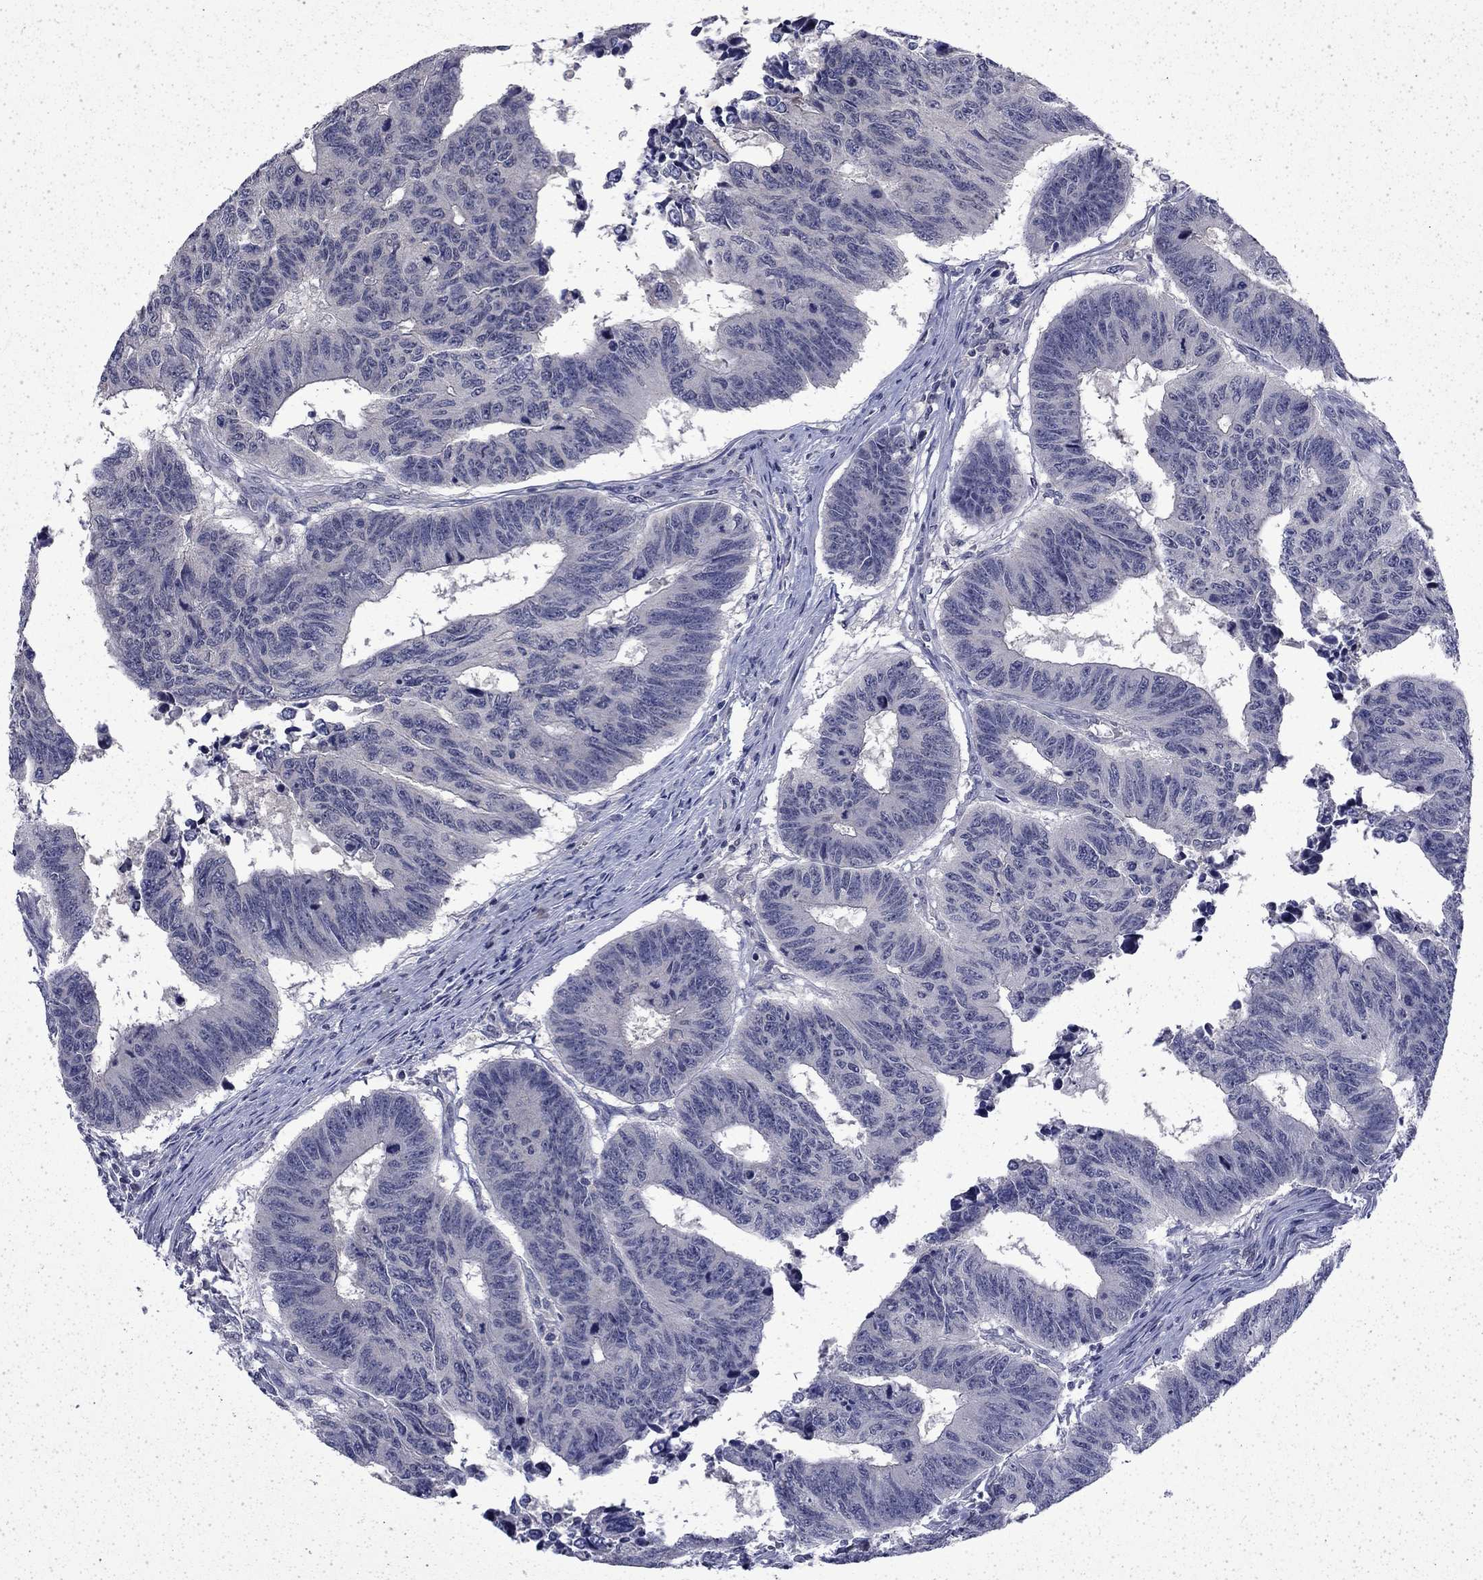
{"staining": {"intensity": "negative", "quantity": "none", "location": "none"}, "tissue": "colorectal cancer", "cell_type": "Tumor cells", "image_type": "cancer", "snomed": [{"axis": "morphology", "description": "Adenocarcinoma, NOS"}, {"axis": "topography", "description": "Rectum"}], "caption": "This is an immunohistochemistry (IHC) micrograph of colorectal adenocarcinoma. There is no staining in tumor cells.", "gene": "CHAT", "patient": {"sex": "female", "age": 85}}